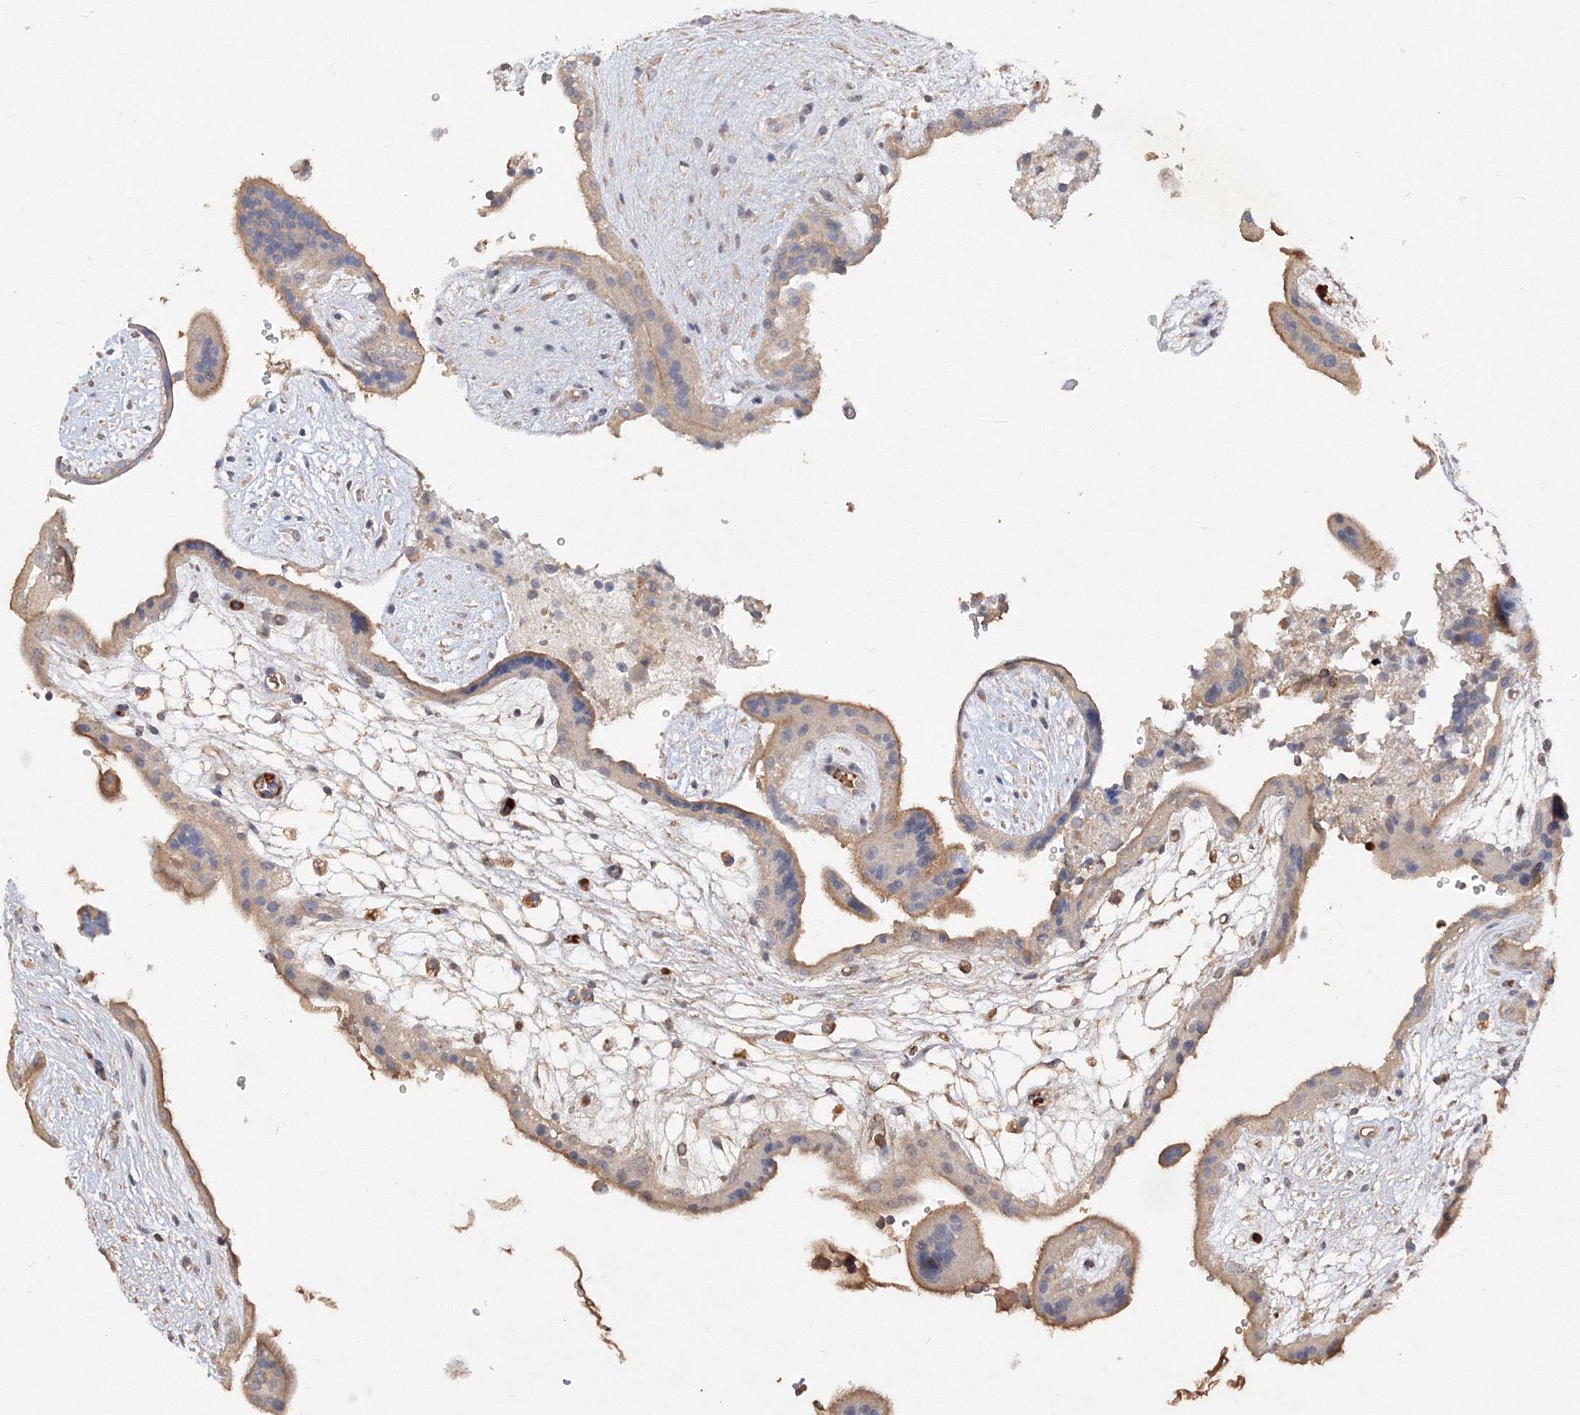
{"staining": {"intensity": "weak", "quantity": ">75%", "location": "cytoplasmic/membranous"}, "tissue": "placenta", "cell_type": "Decidual cells", "image_type": "normal", "snomed": [{"axis": "morphology", "description": "Normal tissue, NOS"}, {"axis": "topography", "description": "Placenta"}], "caption": "Protein staining of normal placenta exhibits weak cytoplasmic/membranous staining in approximately >75% of decidual cells.", "gene": "GRINA", "patient": {"sex": "female", "age": 18}}